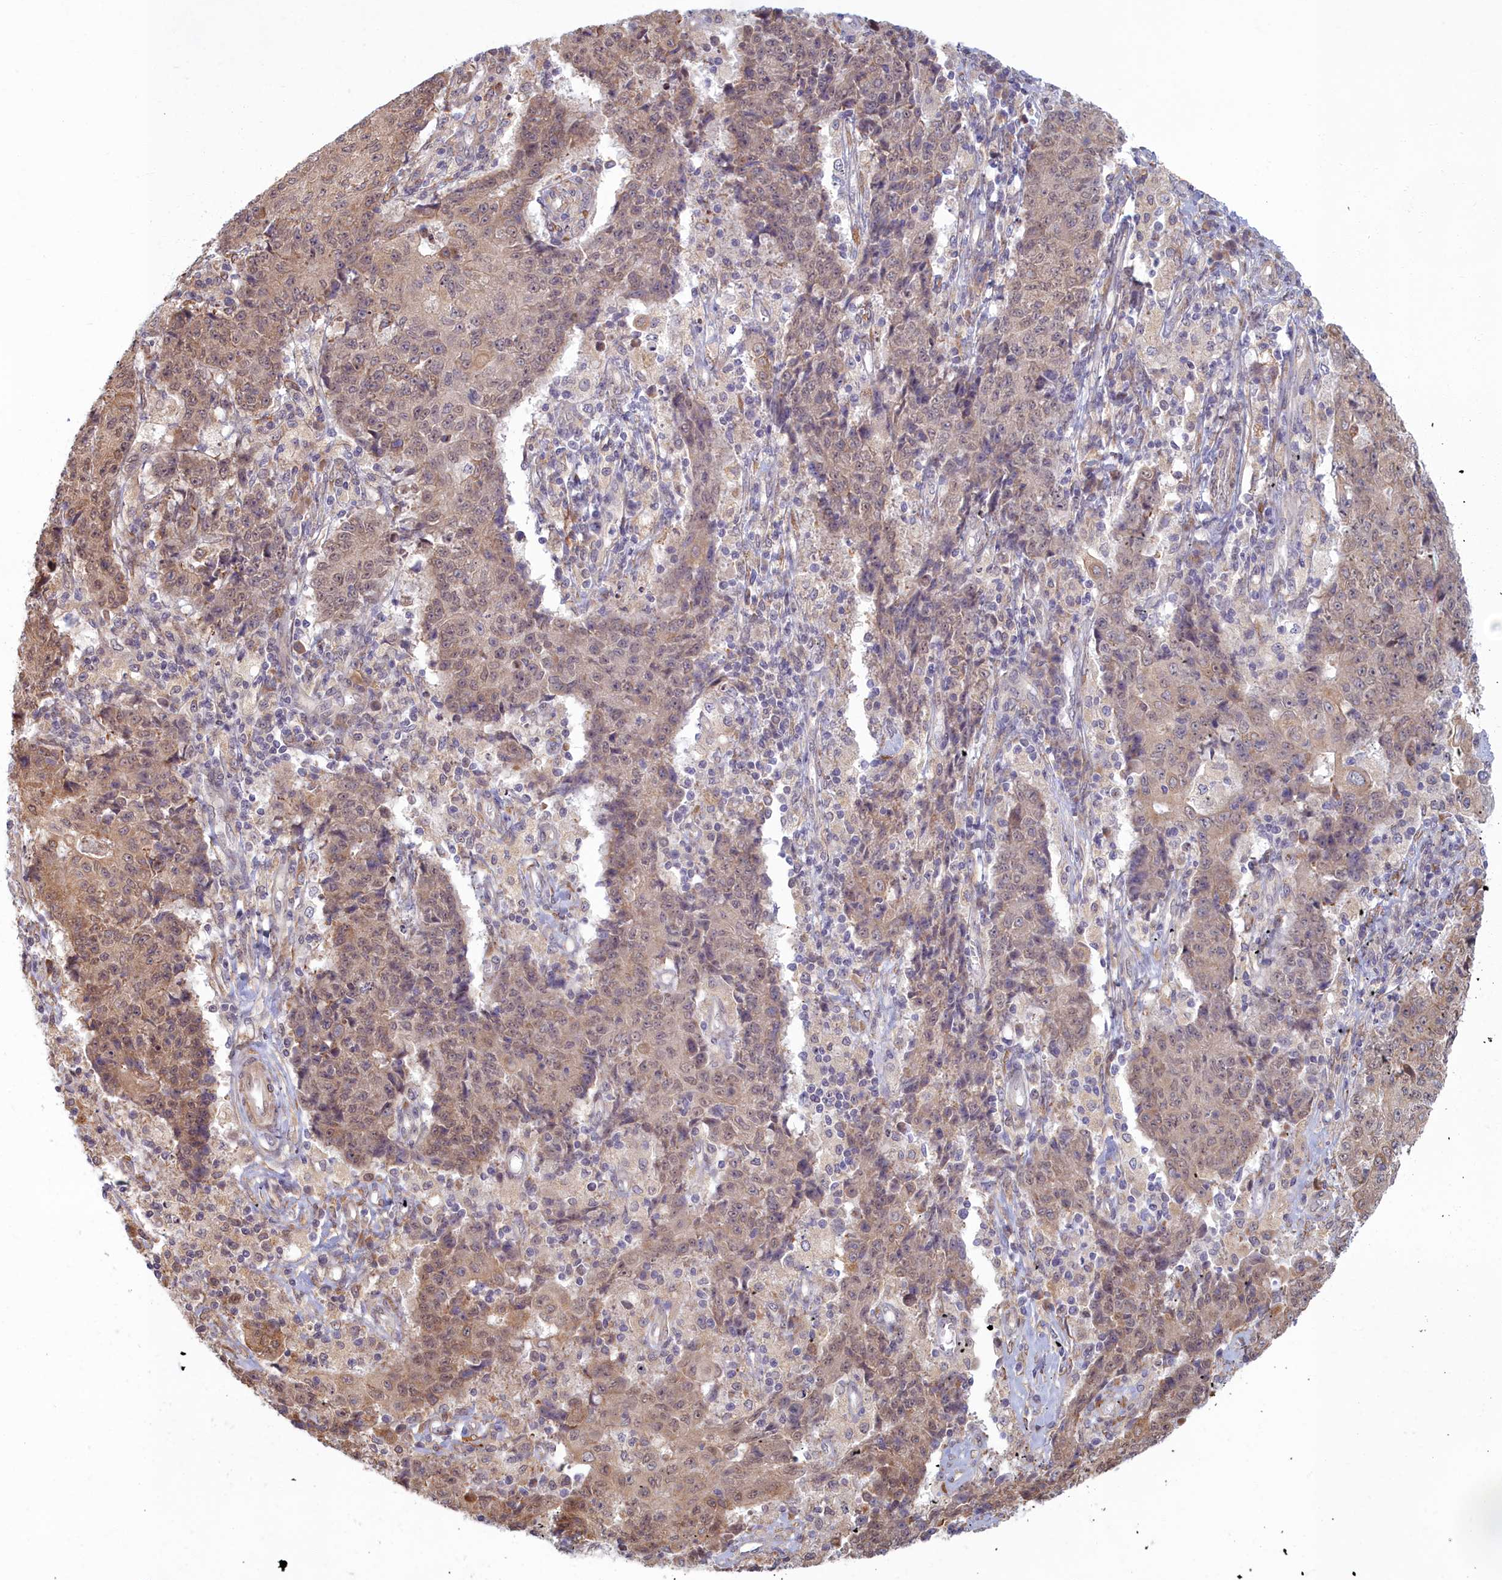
{"staining": {"intensity": "weak", "quantity": "25%-75%", "location": "cytoplasmic/membranous,nuclear"}, "tissue": "ovarian cancer", "cell_type": "Tumor cells", "image_type": "cancer", "snomed": [{"axis": "morphology", "description": "Carcinoma, endometroid"}, {"axis": "topography", "description": "Ovary"}], "caption": "Immunohistochemical staining of human ovarian cancer (endometroid carcinoma) displays weak cytoplasmic/membranous and nuclear protein positivity in approximately 25%-75% of tumor cells. Nuclei are stained in blue.", "gene": "MAK16", "patient": {"sex": "female", "age": 42}}